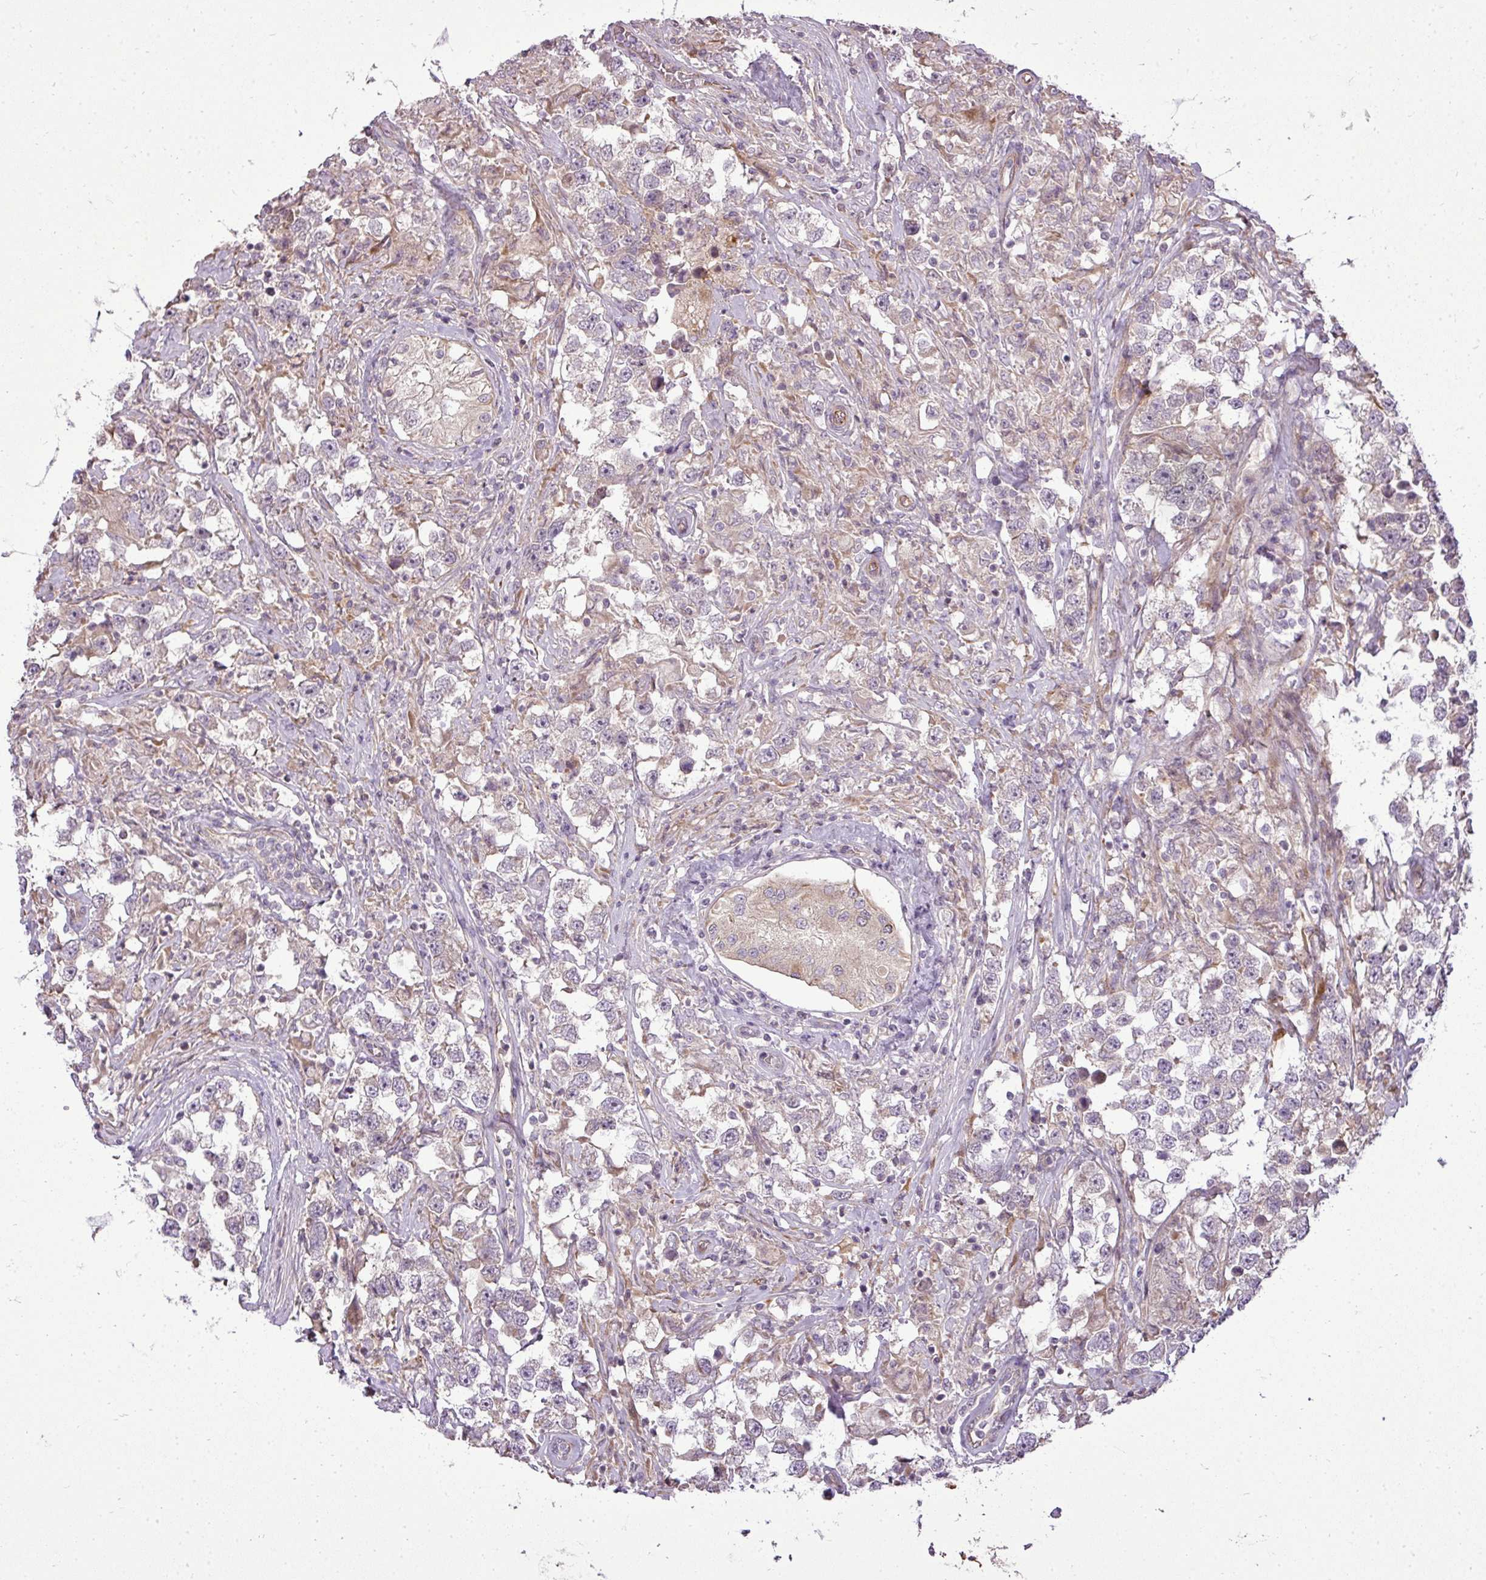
{"staining": {"intensity": "negative", "quantity": "none", "location": "none"}, "tissue": "testis cancer", "cell_type": "Tumor cells", "image_type": "cancer", "snomed": [{"axis": "morphology", "description": "Seminoma, NOS"}, {"axis": "topography", "description": "Testis"}], "caption": "IHC photomicrograph of human testis cancer (seminoma) stained for a protein (brown), which demonstrates no positivity in tumor cells.", "gene": "PDRG1", "patient": {"sex": "male", "age": 46}}